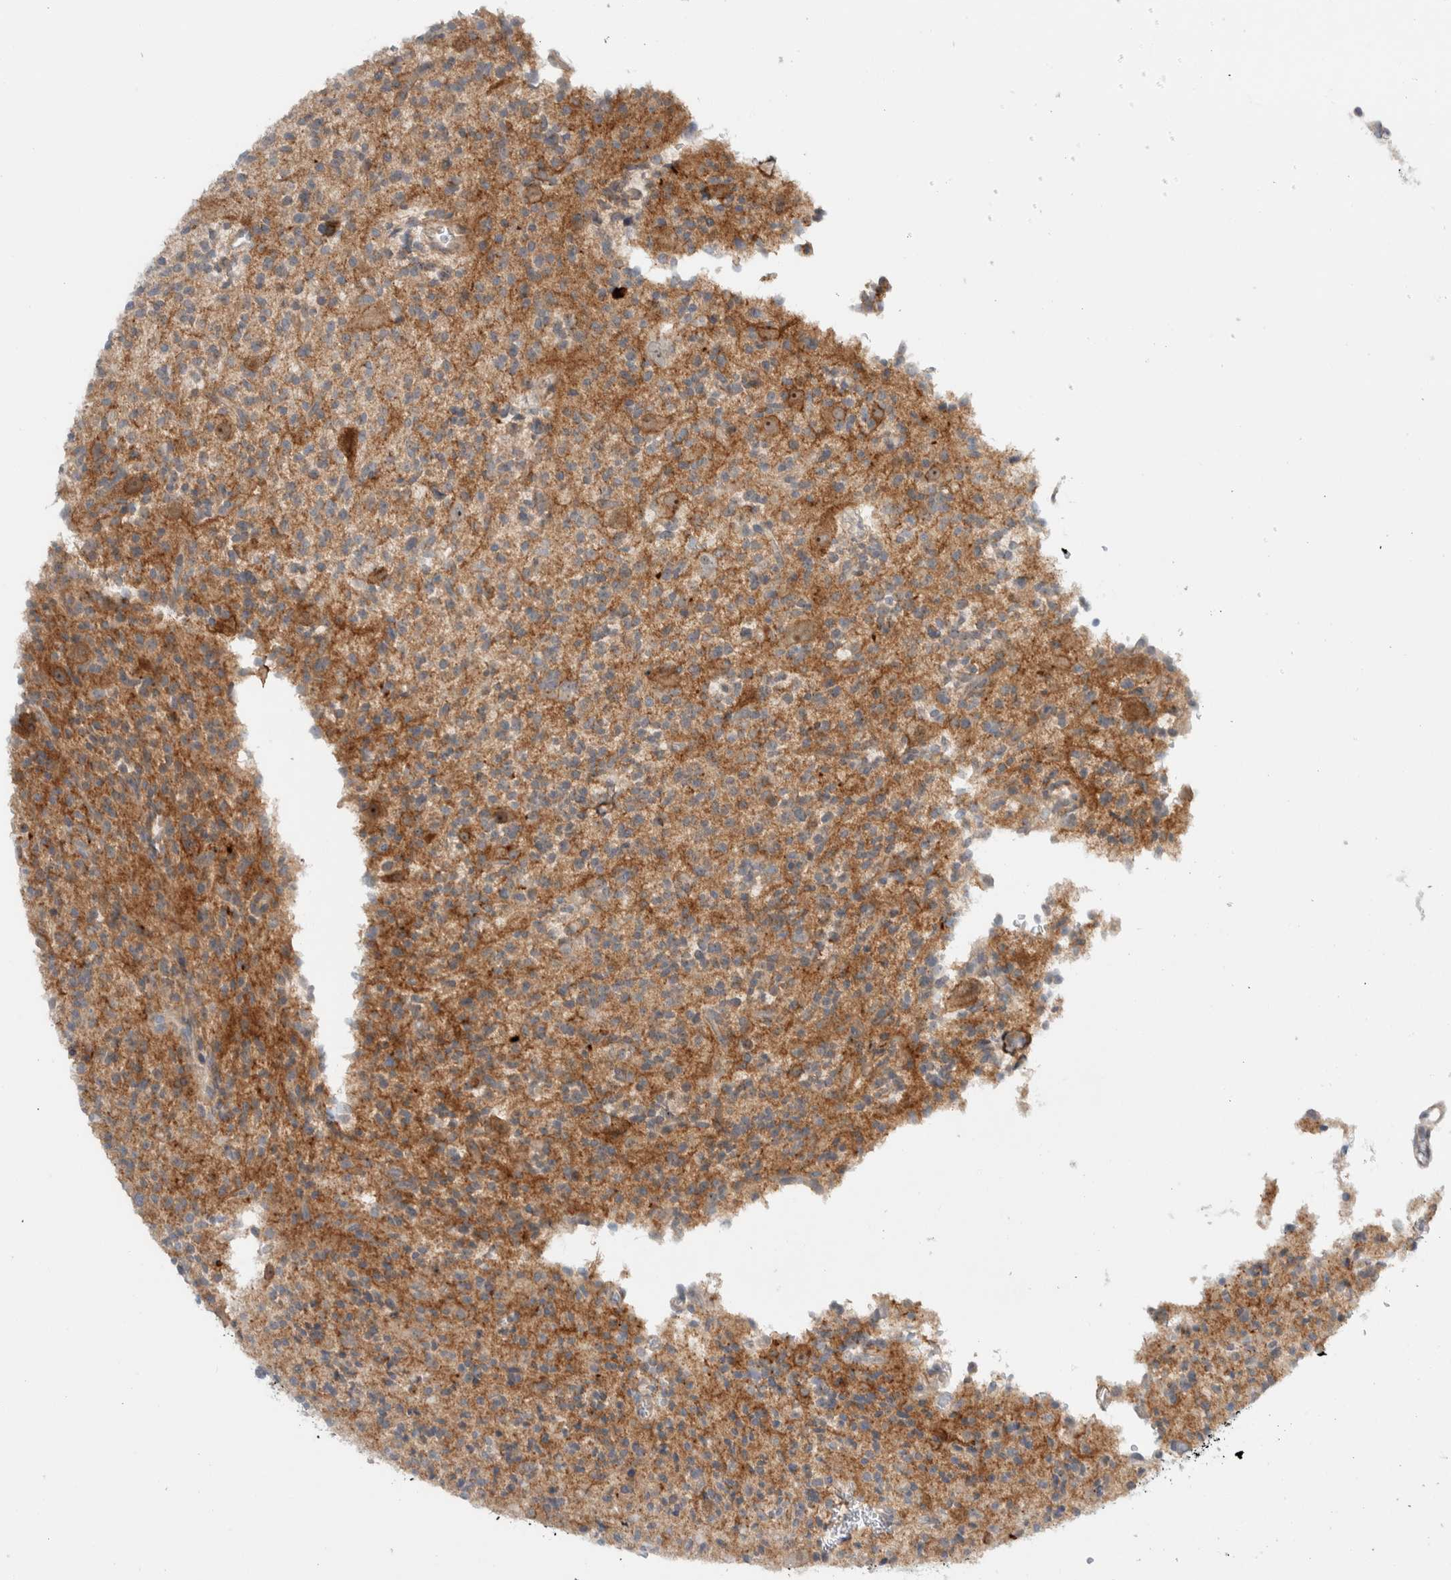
{"staining": {"intensity": "moderate", "quantity": ">75%", "location": "cytoplasmic/membranous"}, "tissue": "glioma", "cell_type": "Tumor cells", "image_type": "cancer", "snomed": [{"axis": "morphology", "description": "Glioma, malignant, High grade"}, {"axis": "topography", "description": "Brain"}], "caption": "A micrograph showing moderate cytoplasmic/membranous staining in about >75% of tumor cells in glioma, as visualized by brown immunohistochemical staining.", "gene": "MPRIP", "patient": {"sex": "male", "age": 34}}